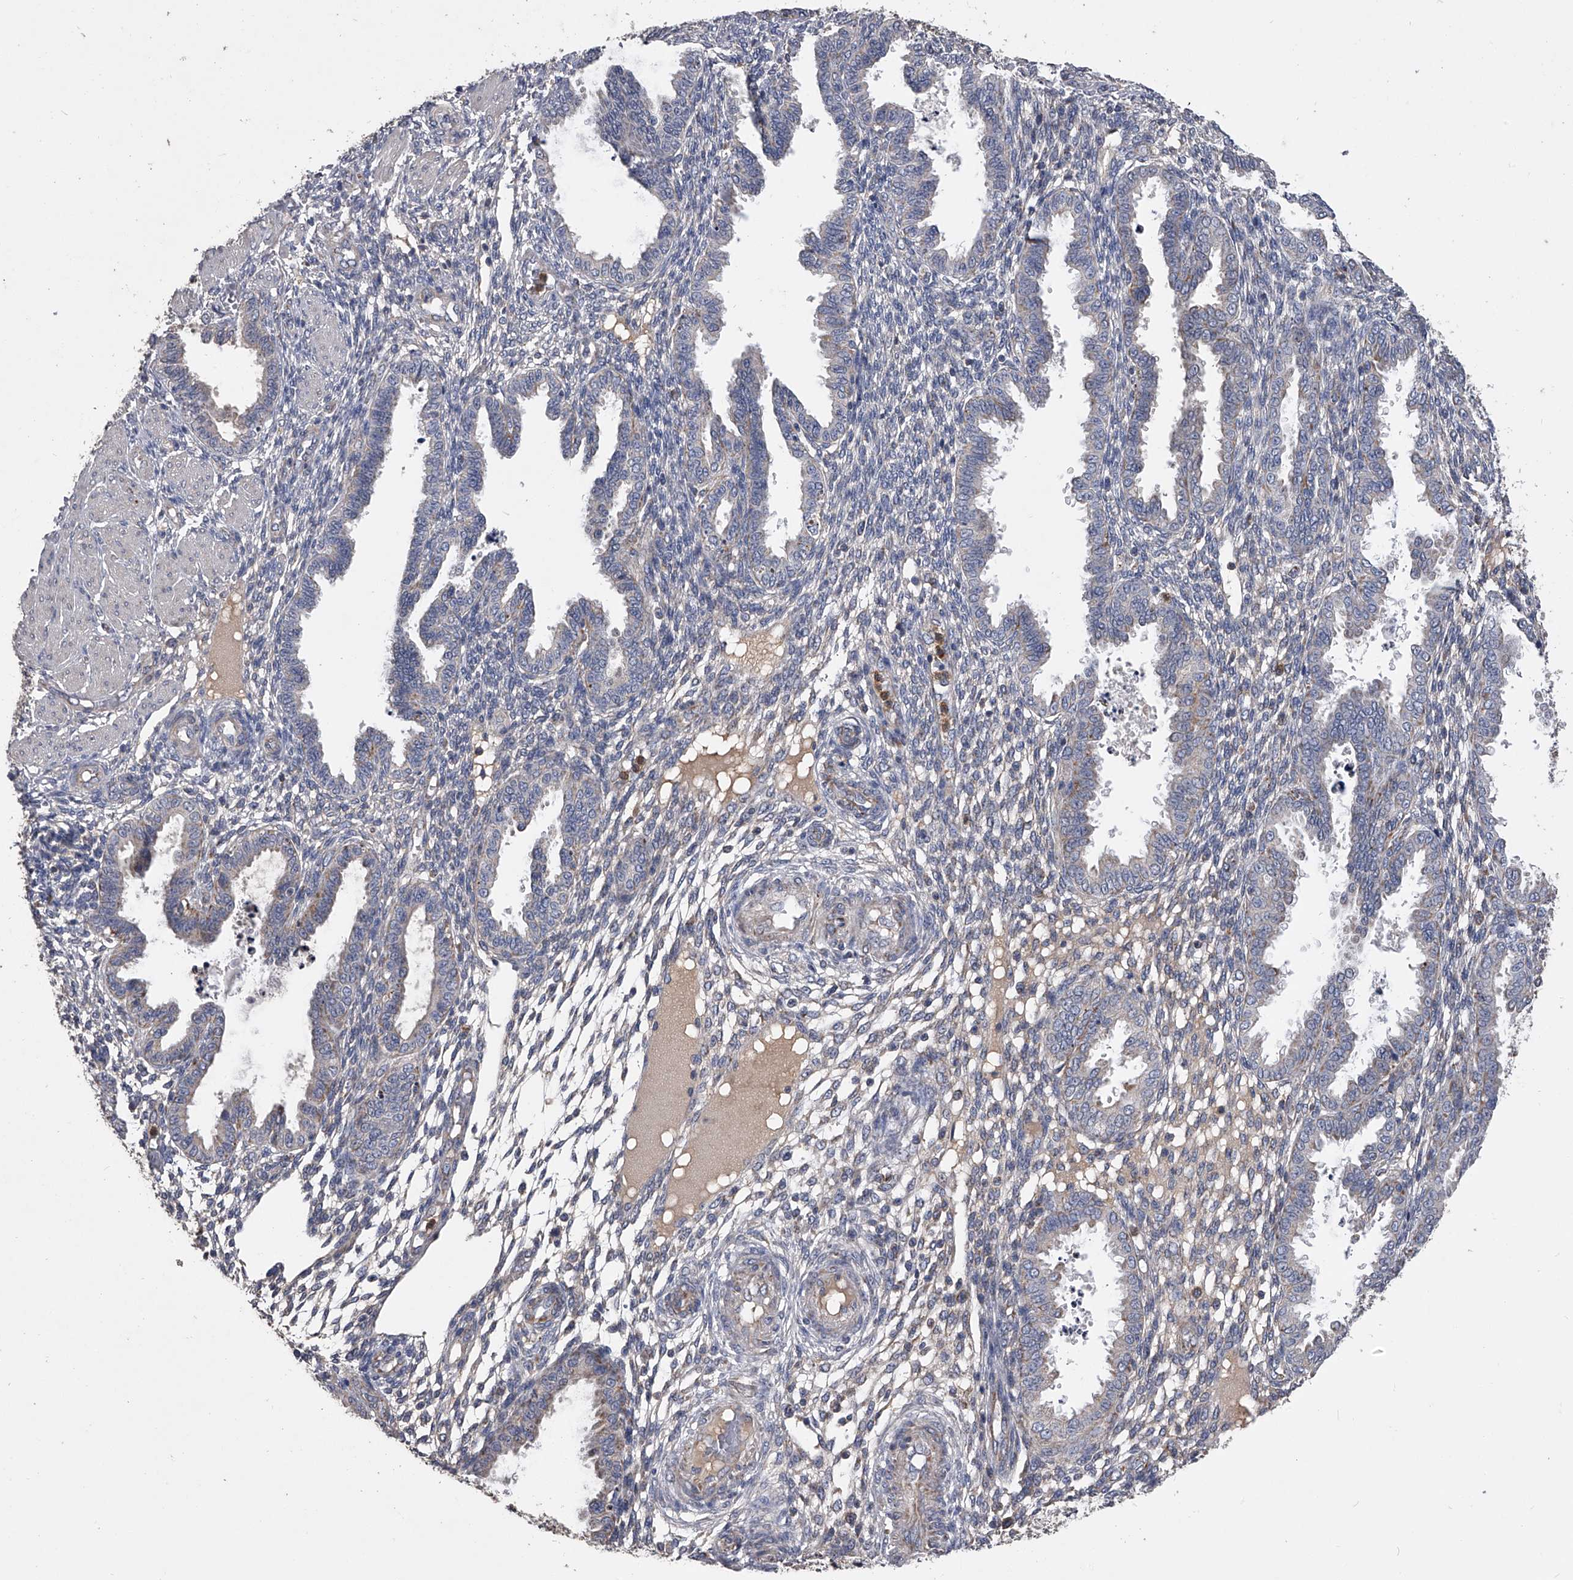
{"staining": {"intensity": "weak", "quantity": "<25%", "location": "cytoplasmic/membranous"}, "tissue": "endometrium", "cell_type": "Cells in endometrial stroma", "image_type": "normal", "snomed": [{"axis": "morphology", "description": "Normal tissue, NOS"}, {"axis": "topography", "description": "Endometrium"}], "caption": "Immunohistochemistry of normal human endometrium demonstrates no staining in cells in endometrial stroma.", "gene": "NRP1", "patient": {"sex": "female", "age": 33}}